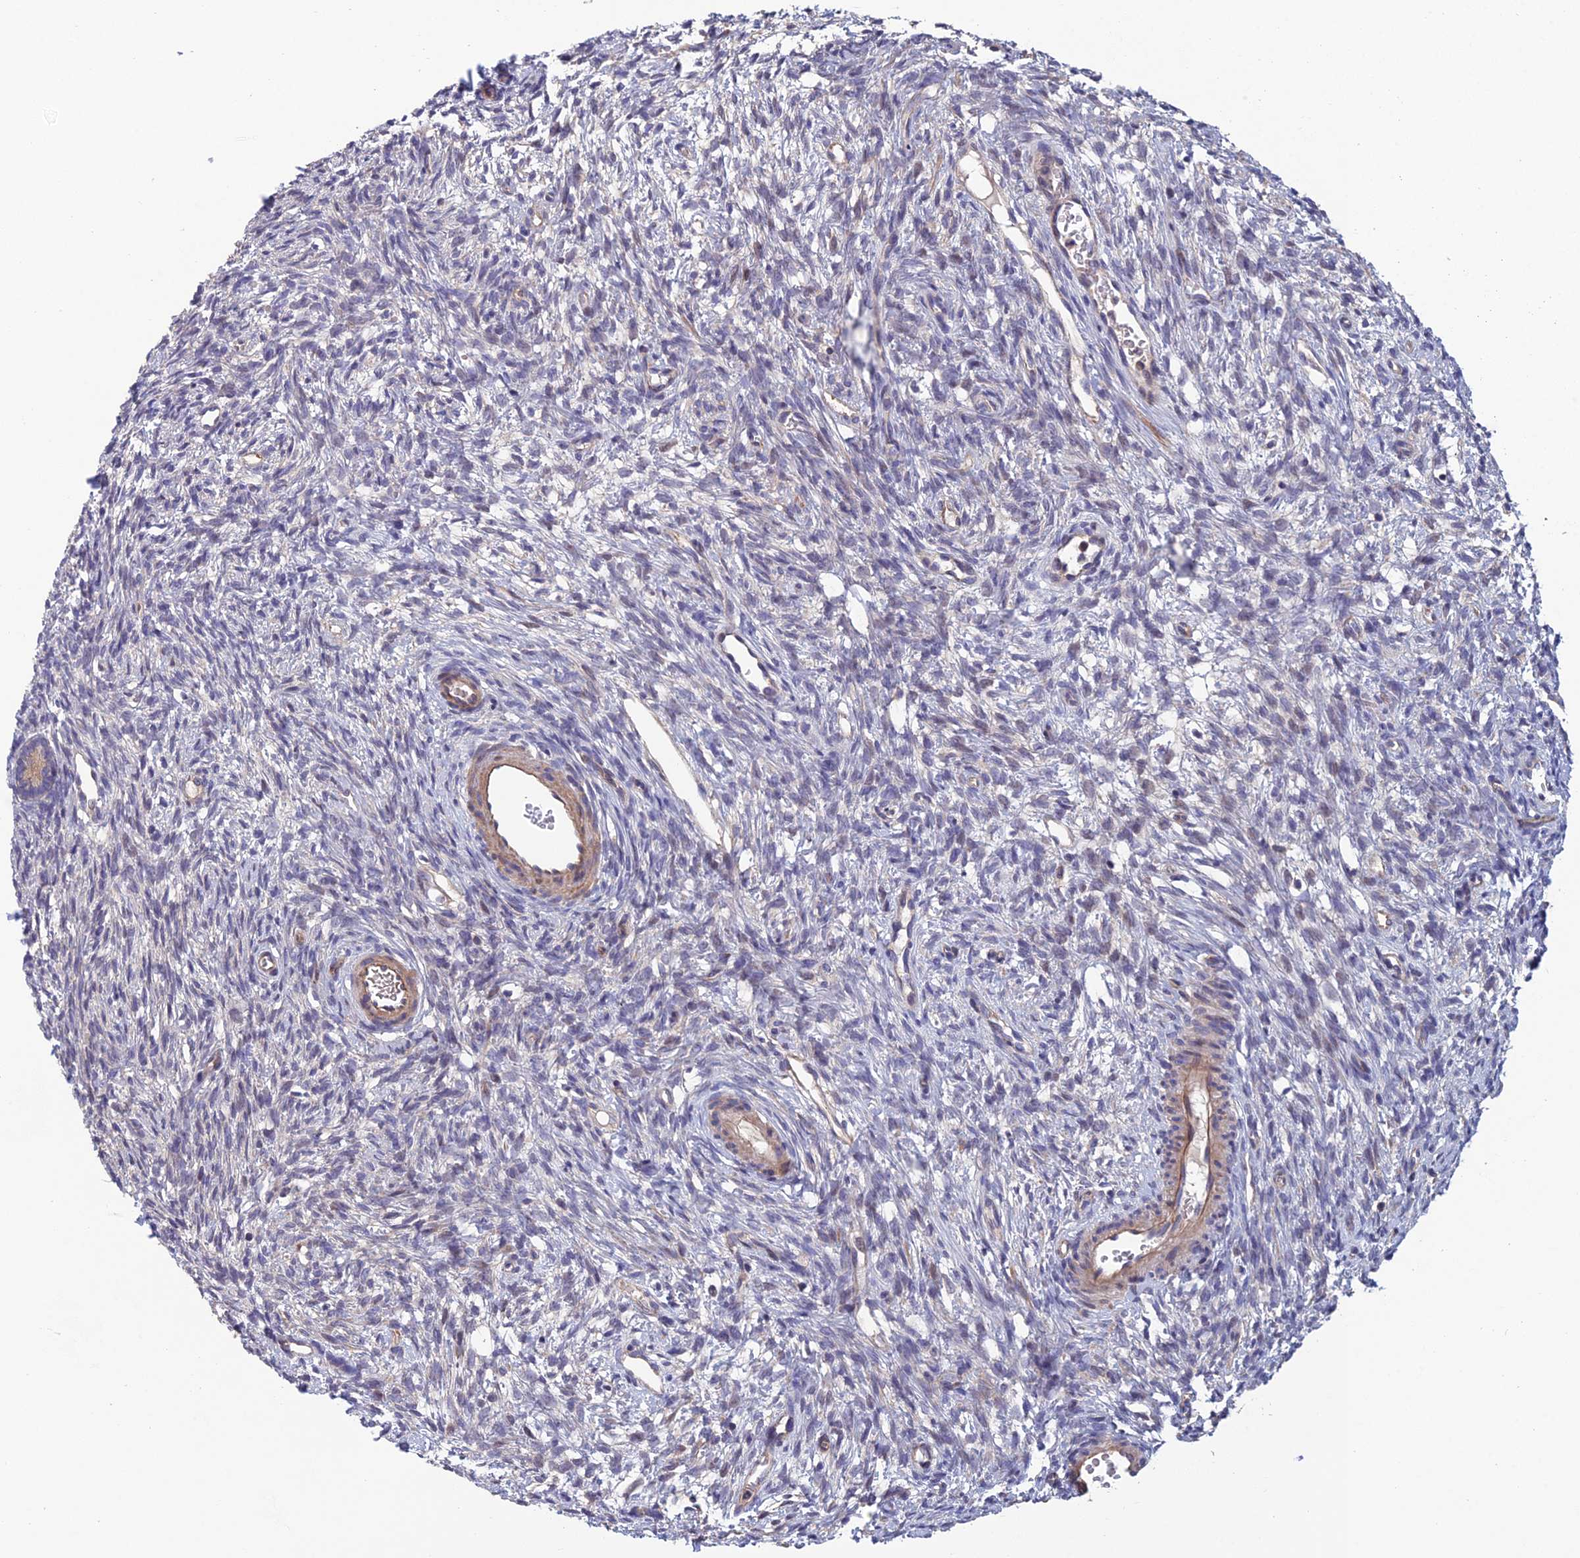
{"staining": {"intensity": "weak", "quantity": "25%-75%", "location": "cytoplasmic/membranous"}, "tissue": "ovary", "cell_type": "Follicle cells", "image_type": "normal", "snomed": [{"axis": "morphology", "description": "Normal tissue, NOS"}, {"axis": "topography", "description": "Ovary"}], "caption": "DAB immunohistochemical staining of normal ovary displays weak cytoplasmic/membranous protein positivity in about 25%-75% of follicle cells. Immunohistochemistry (ihc) stains the protein of interest in brown and the nuclei are stained blue.", "gene": "USP37", "patient": {"sex": "female", "age": 33}}